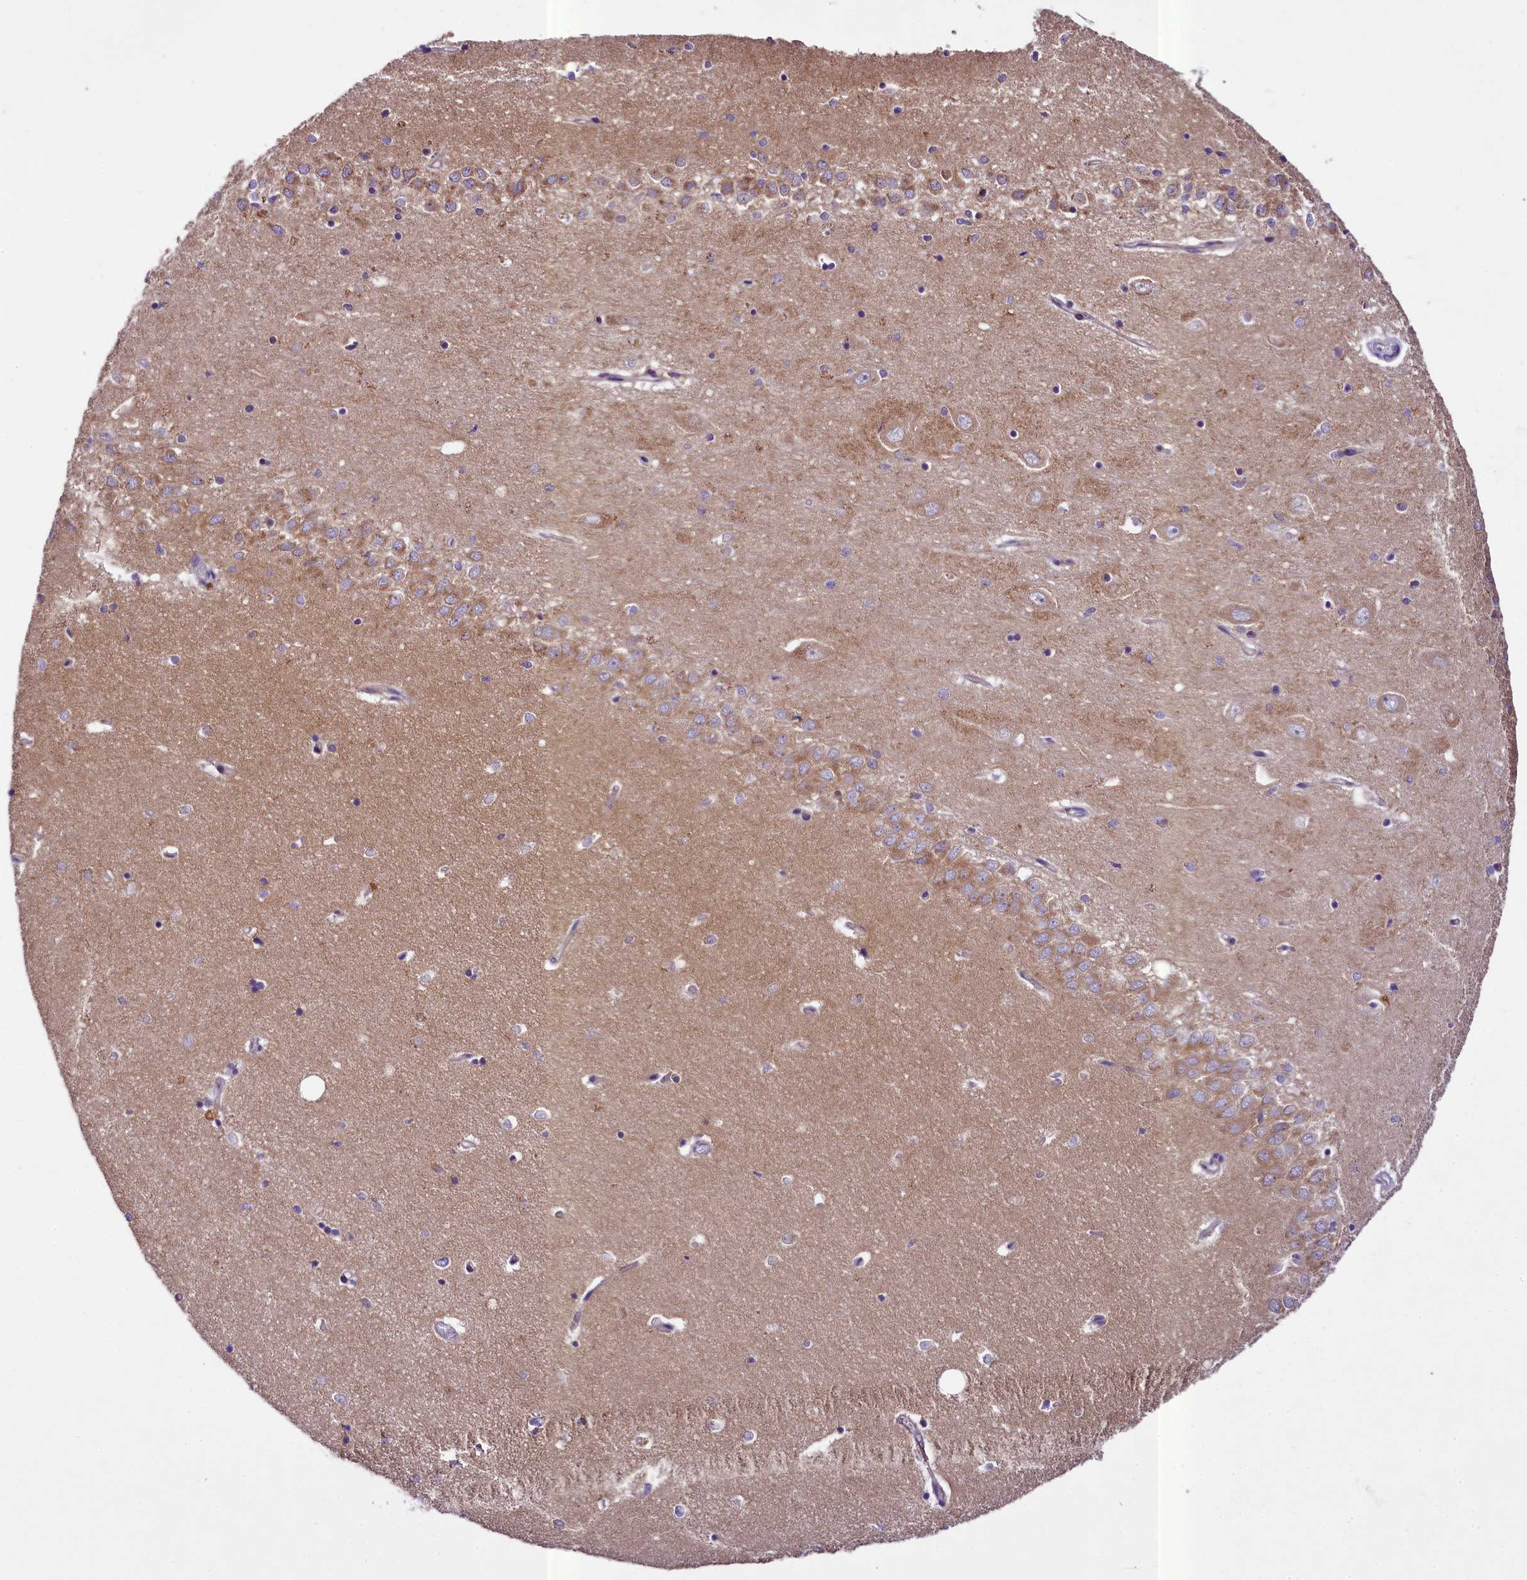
{"staining": {"intensity": "weak", "quantity": "<25%", "location": "cytoplasmic/membranous"}, "tissue": "hippocampus", "cell_type": "Glial cells", "image_type": "normal", "snomed": [{"axis": "morphology", "description": "Normal tissue, NOS"}, {"axis": "topography", "description": "Hippocampus"}], "caption": "Immunohistochemistry (IHC) of benign hippocampus reveals no staining in glial cells. Nuclei are stained in blue.", "gene": "PEMT", "patient": {"sex": "female", "age": 64}}